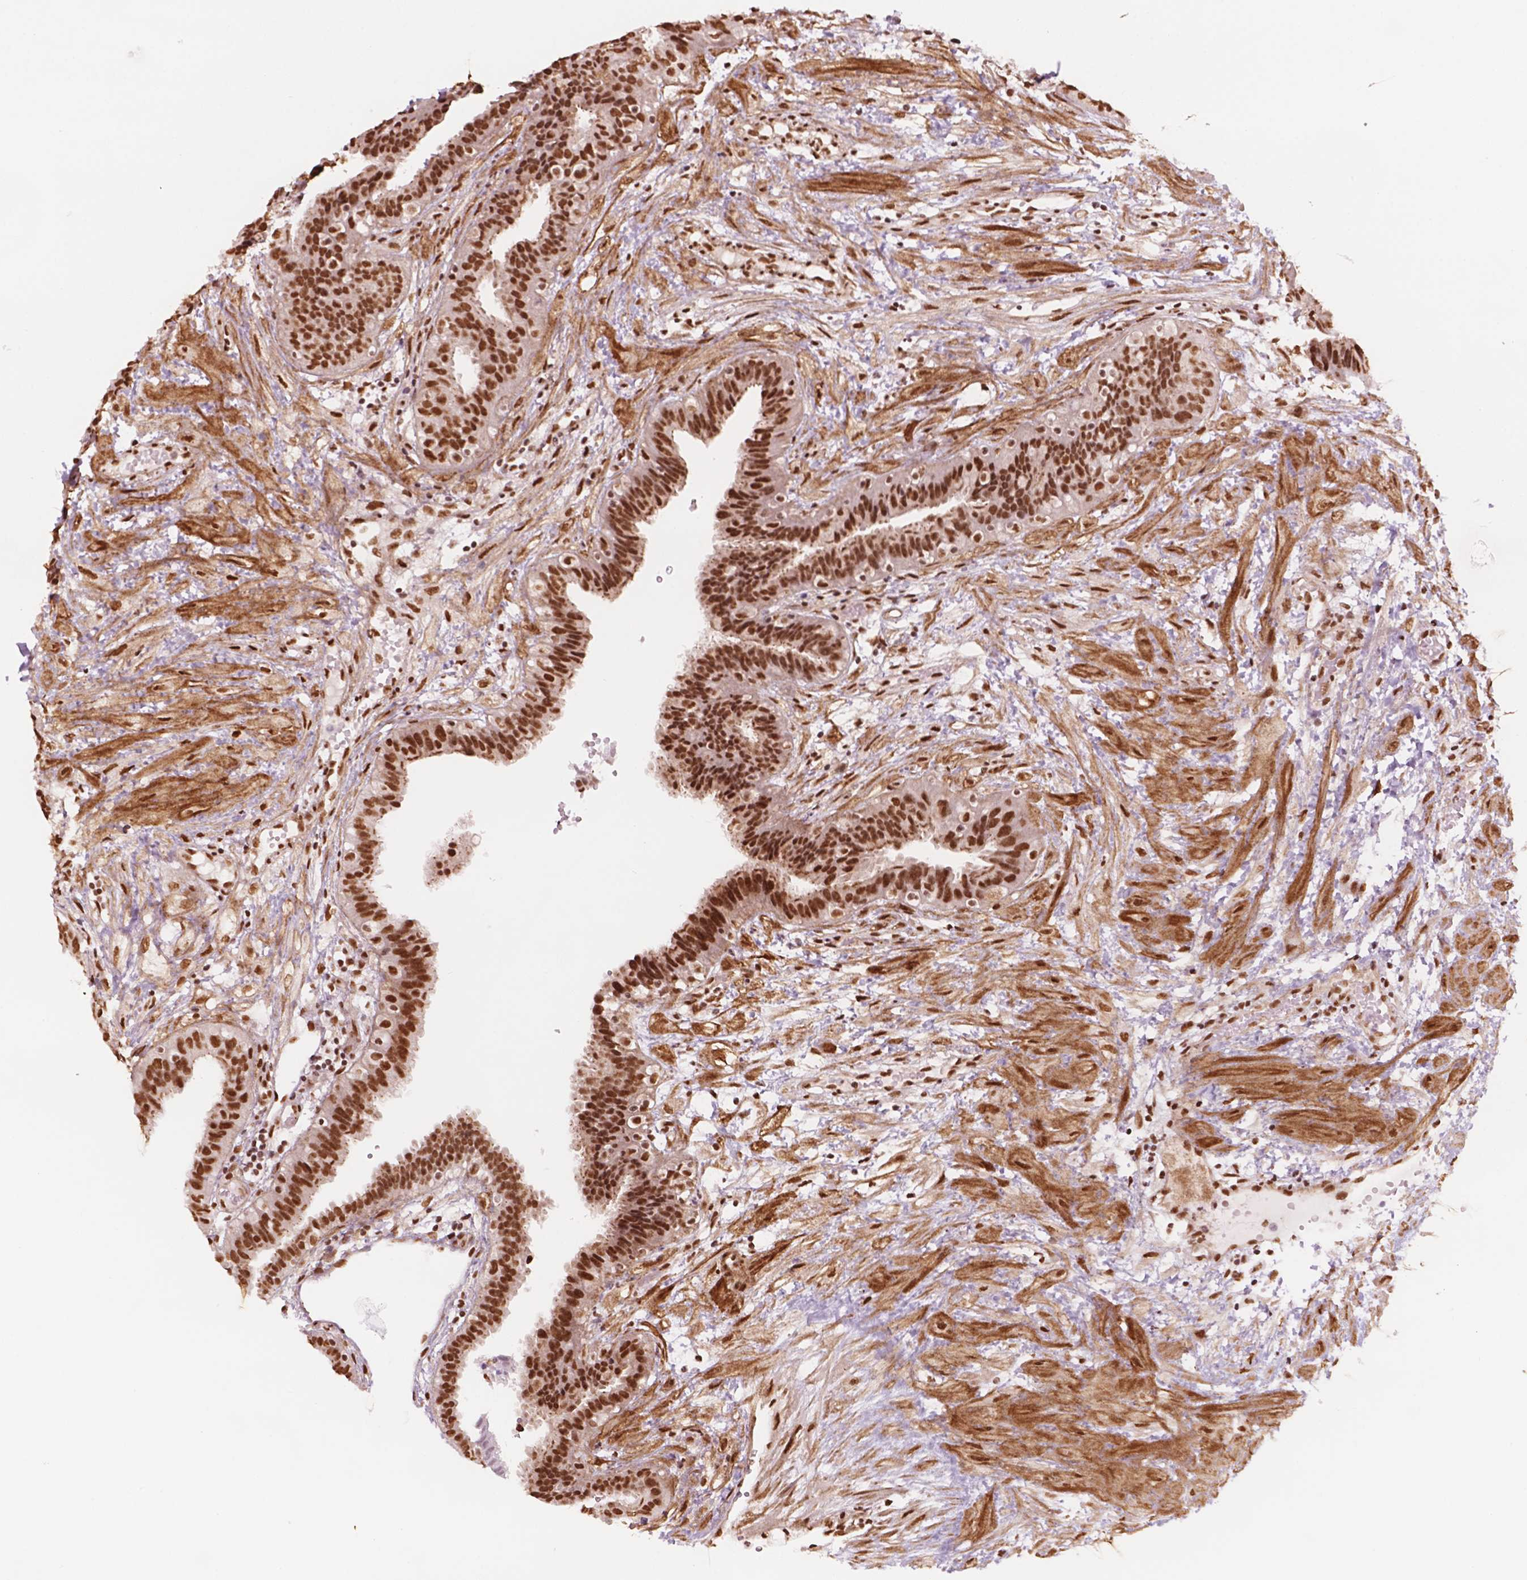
{"staining": {"intensity": "strong", "quantity": ">75%", "location": "nuclear"}, "tissue": "fallopian tube", "cell_type": "Glandular cells", "image_type": "normal", "snomed": [{"axis": "morphology", "description": "Normal tissue, NOS"}, {"axis": "topography", "description": "Fallopian tube"}], "caption": "Brown immunohistochemical staining in normal human fallopian tube displays strong nuclear staining in approximately >75% of glandular cells.", "gene": "GTF3C5", "patient": {"sex": "female", "age": 37}}